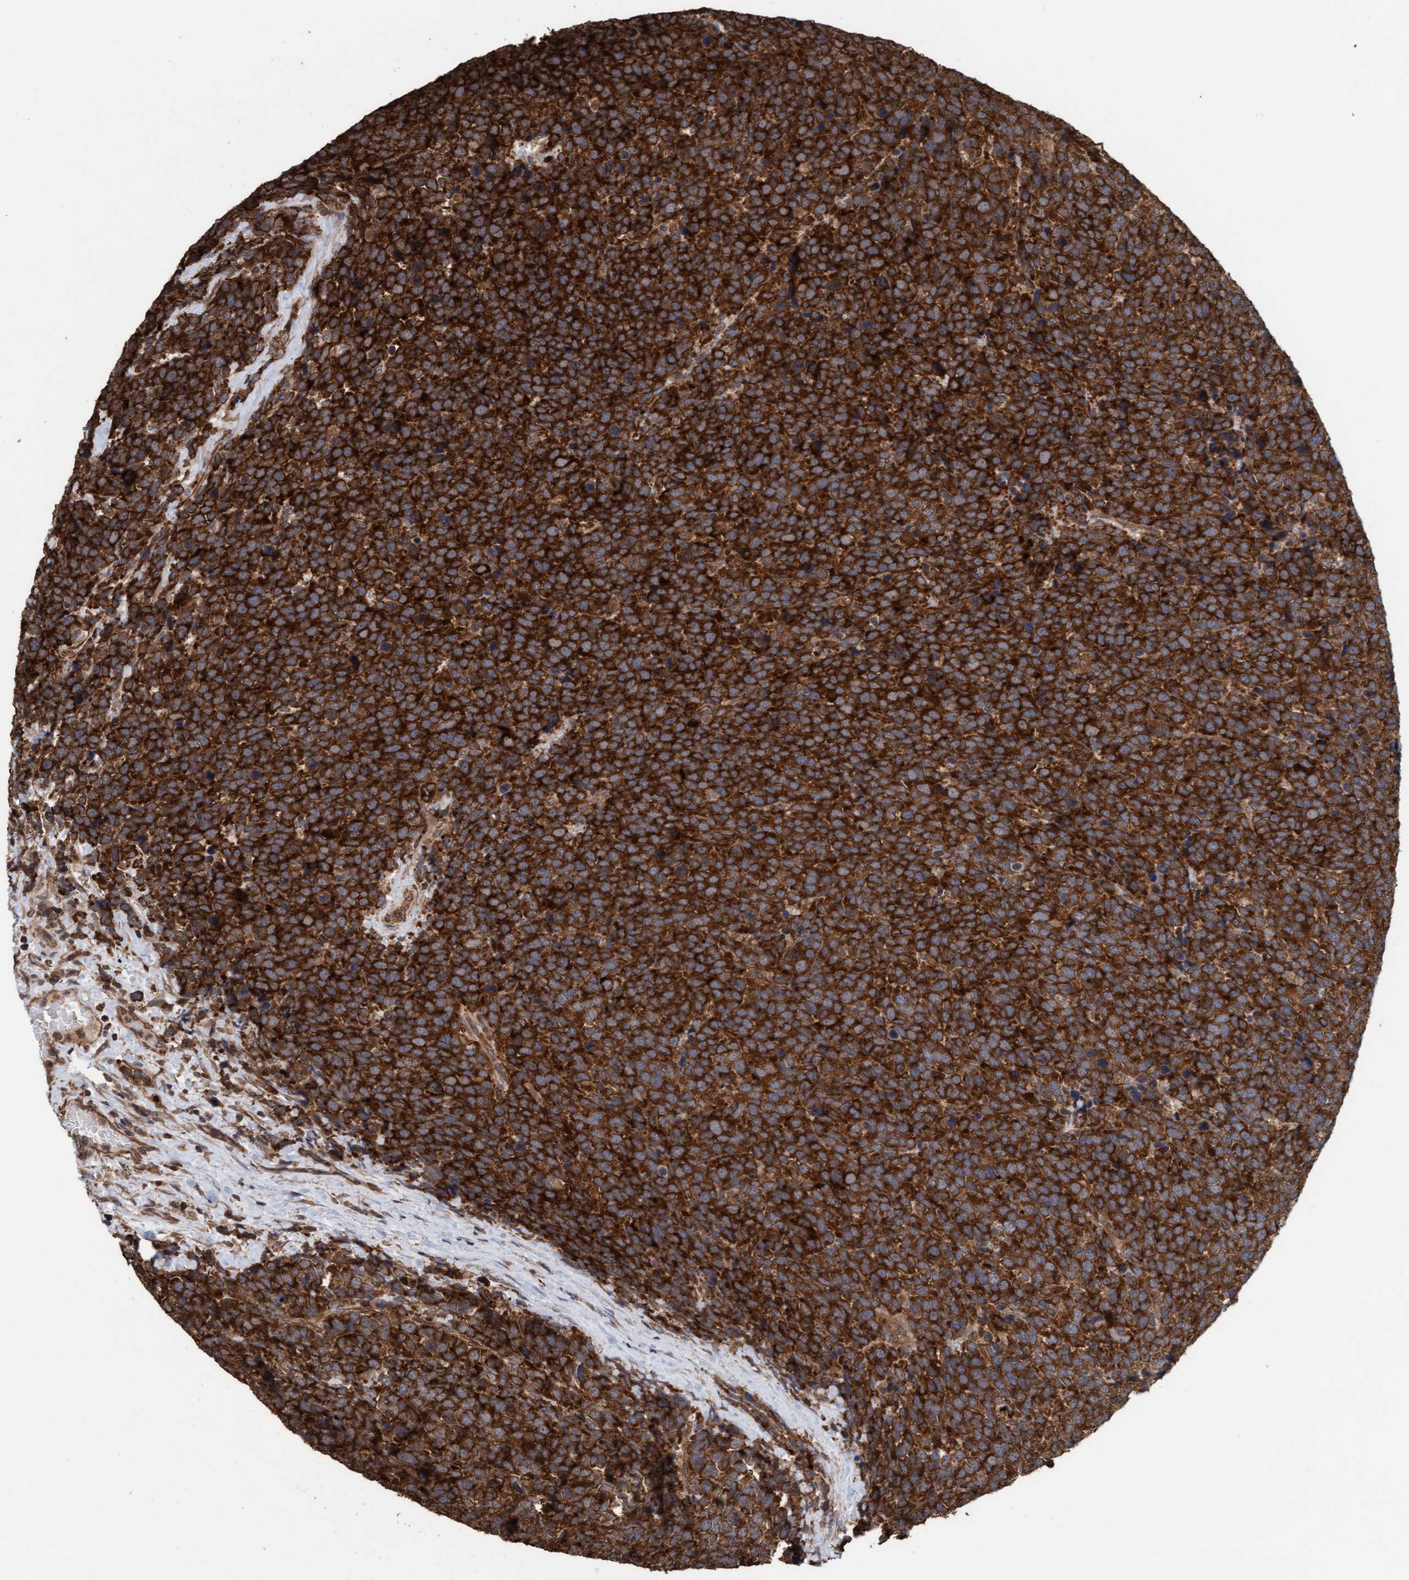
{"staining": {"intensity": "strong", "quantity": ">75%", "location": "cytoplasmic/membranous"}, "tissue": "urothelial cancer", "cell_type": "Tumor cells", "image_type": "cancer", "snomed": [{"axis": "morphology", "description": "Urothelial carcinoma, High grade"}, {"axis": "topography", "description": "Urinary bladder"}], "caption": "There is high levels of strong cytoplasmic/membranous expression in tumor cells of urothelial cancer, as demonstrated by immunohistochemical staining (brown color).", "gene": "FXR2", "patient": {"sex": "female", "age": 82}}